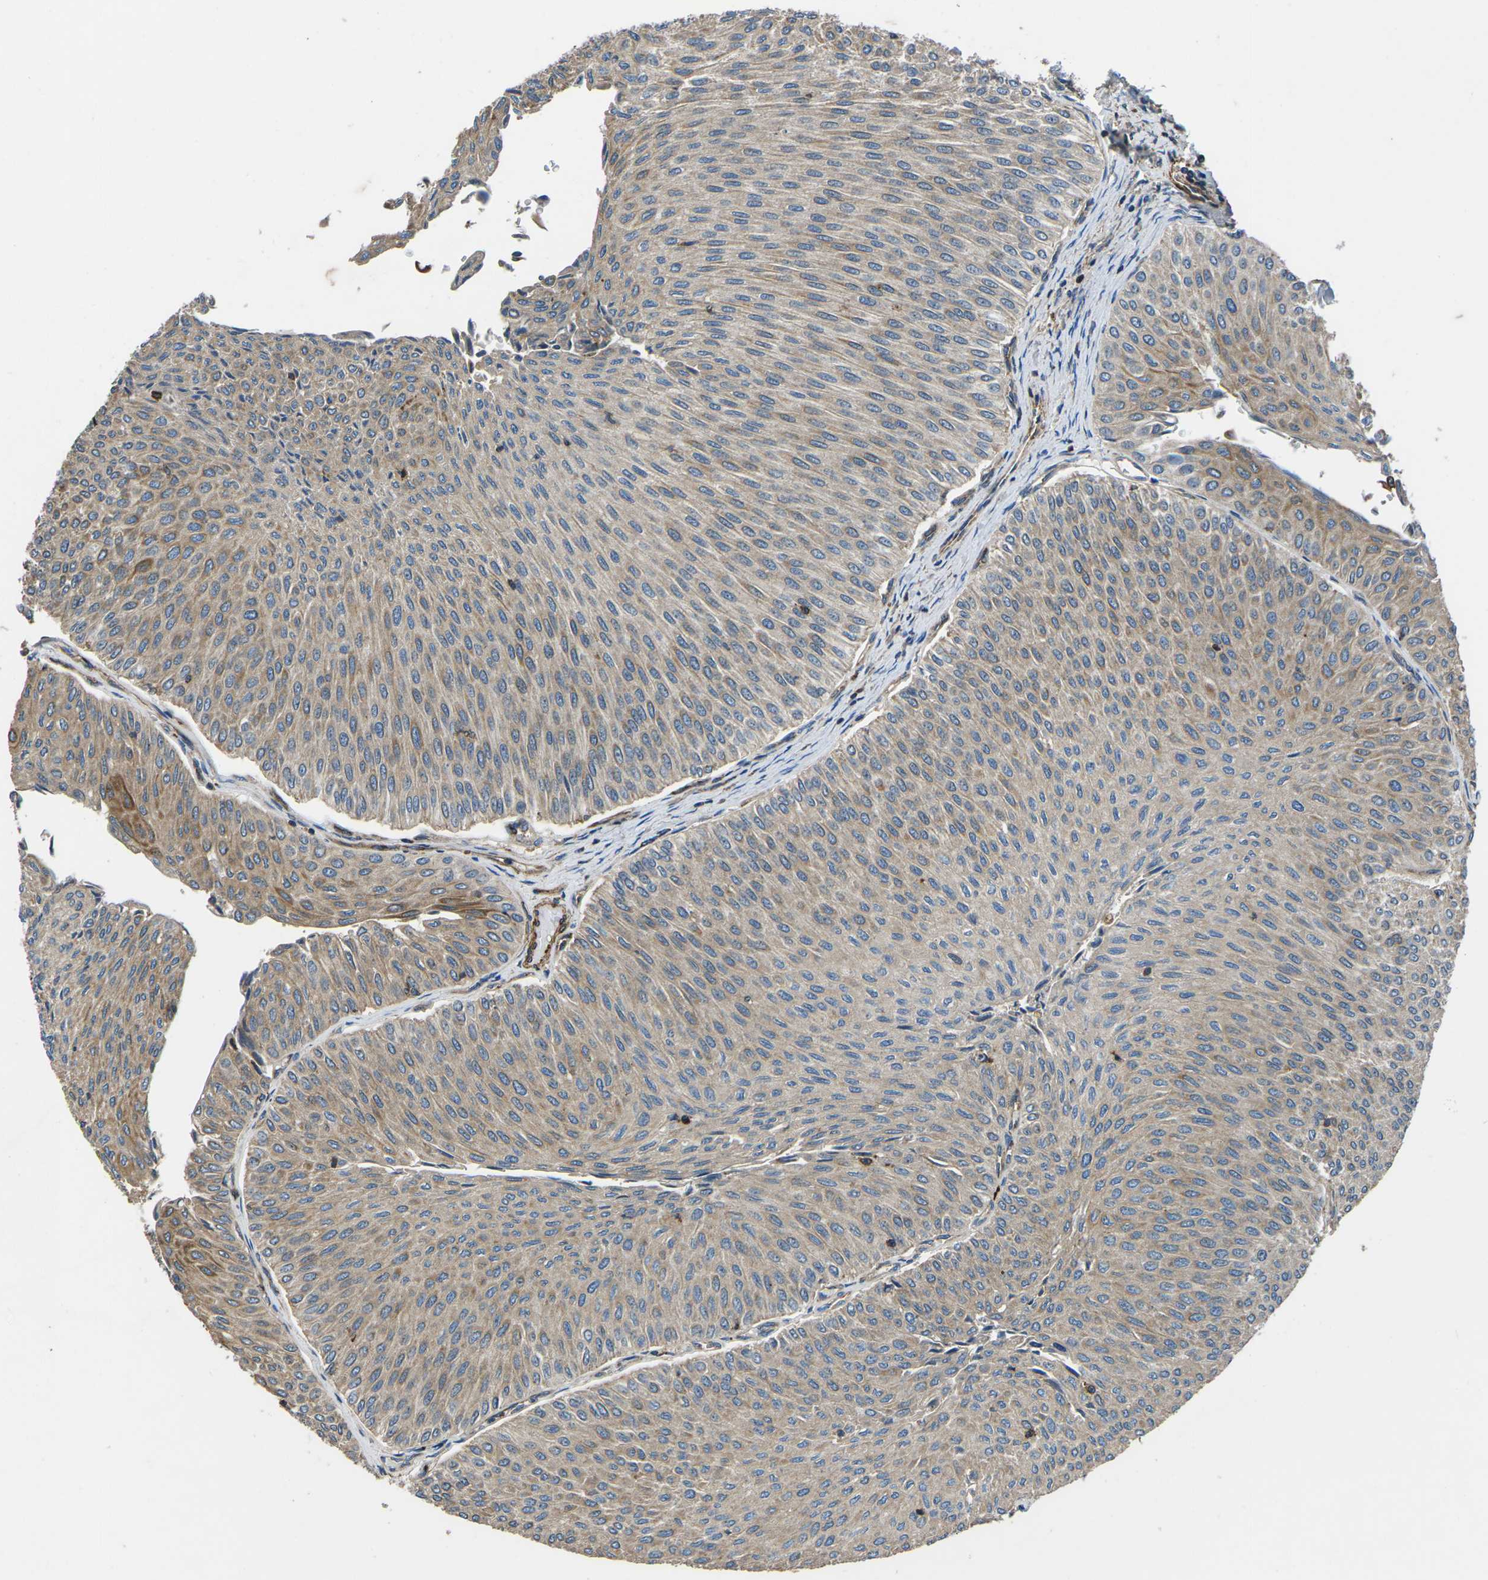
{"staining": {"intensity": "weak", "quantity": ">75%", "location": "cytoplasmic/membranous"}, "tissue": "urothelial cancer", "cell_type": "Tumor cells", "image_type": "cancer", "snomed": [{"axis": "morphology", "description": "Urothelial carcinoma, Low grade"}, {"axis": "topography", "description": "Urinary bladder"}], "caption": "Brown immunohistochemical staining in urothelial cancer demonstrates weak cytoplasmic/membranous positivity in approximately >75% of tumor cells.", "gene": "KCNJ15", "patient": {"sex": "male", "age": 78}}